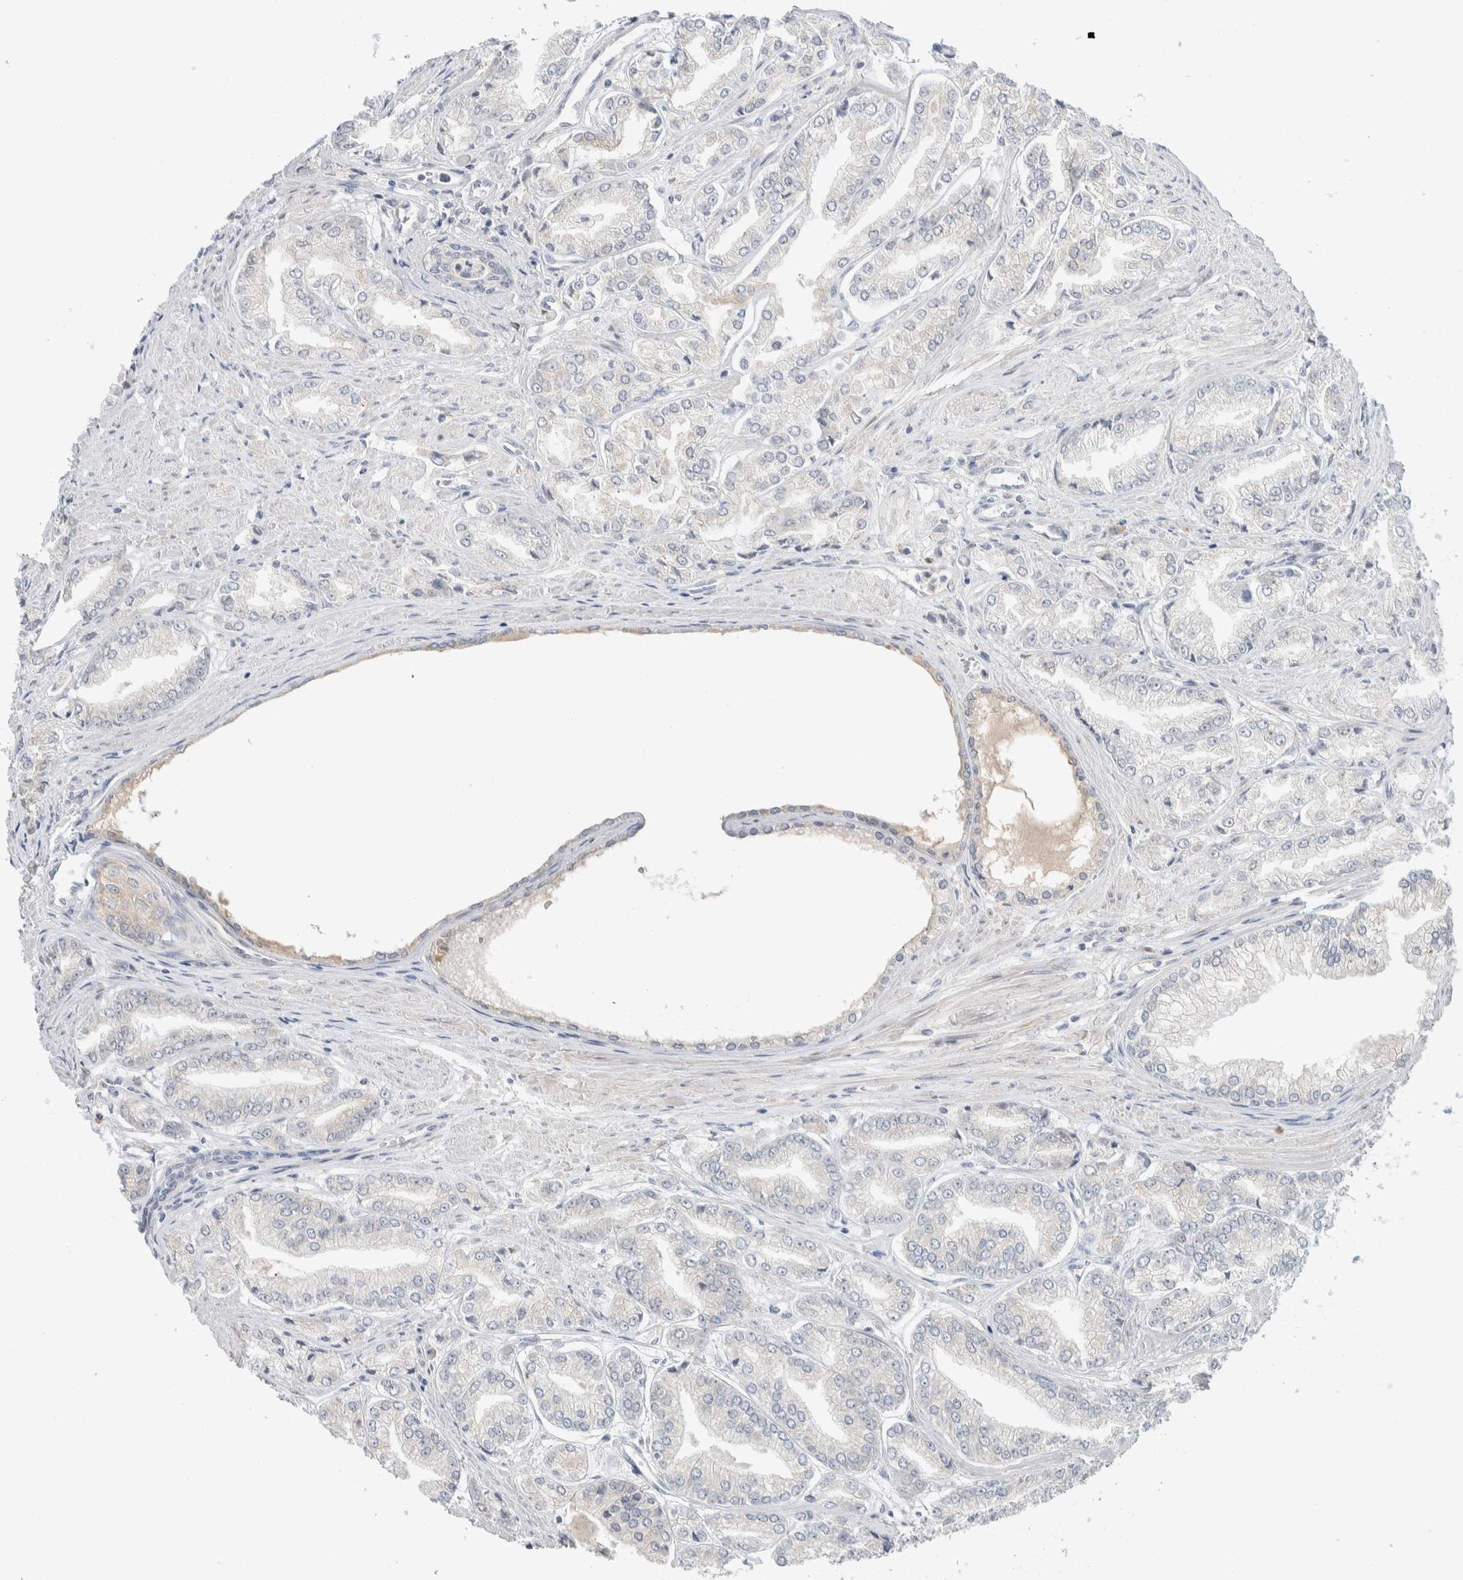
{"staining": {"intensity": "negative", "quantity": "none", "location": "none"}, "tissue": "prostate cancer", "cell_type": "Tumor cells", "image_type": "cancer", "snomed": [{"axis": "morphology", "description": "Adenocarcinoma, Low grade"}, {"axis": "topography", "description": "Prostate"}], "caption": "Histopathology image shows no protein positivity in tumor cells of prostate low-grade adenocarcinoma tissue.", "gene": "RUSF1", "patient": {"sex": "male", "age": 52}}